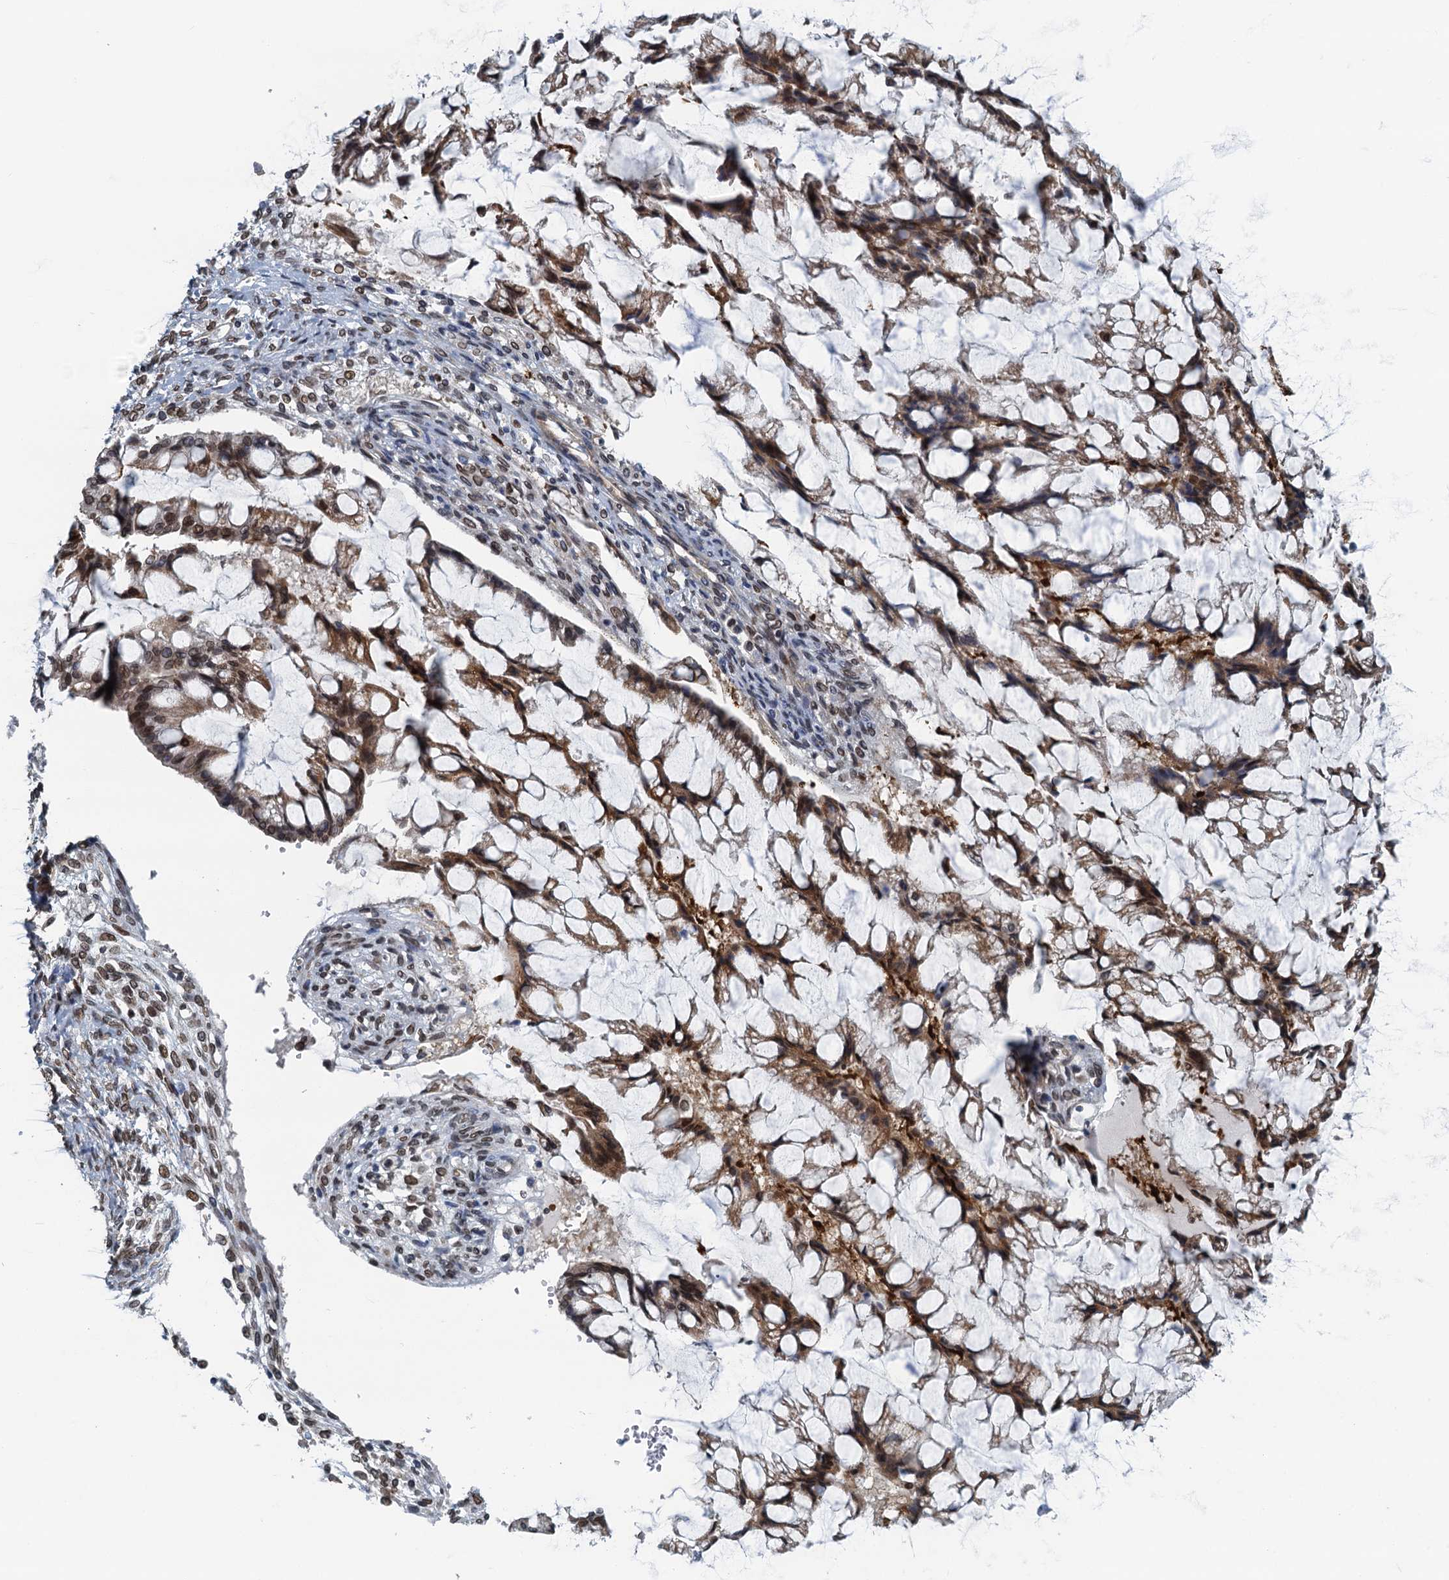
{"staining": {"intensity": "weak", "quantity": ">75%", "location": "cytoplasmic/membranous,nuclear"}, "tissue": "ovarian cancer", "cell_type": "Tumor cells", "image_type": "cancer", "snomed": [{"axis": "morphology", "description": "Cystadenocarcinoma, mucinous, NOS"}, {"axis": "topography", "description": "Ovary"}], "caption": "The histopathology image demonstrates immunohistochemical staining of mucinous cystadenocarcinoma (ovarian). There is weak cytoplasmic/membranous and nuclear positivity is identified in approximately >75% of tumor cells.", "gene": "CCDC34", "patient": {"sex": "female", "age": 73}}